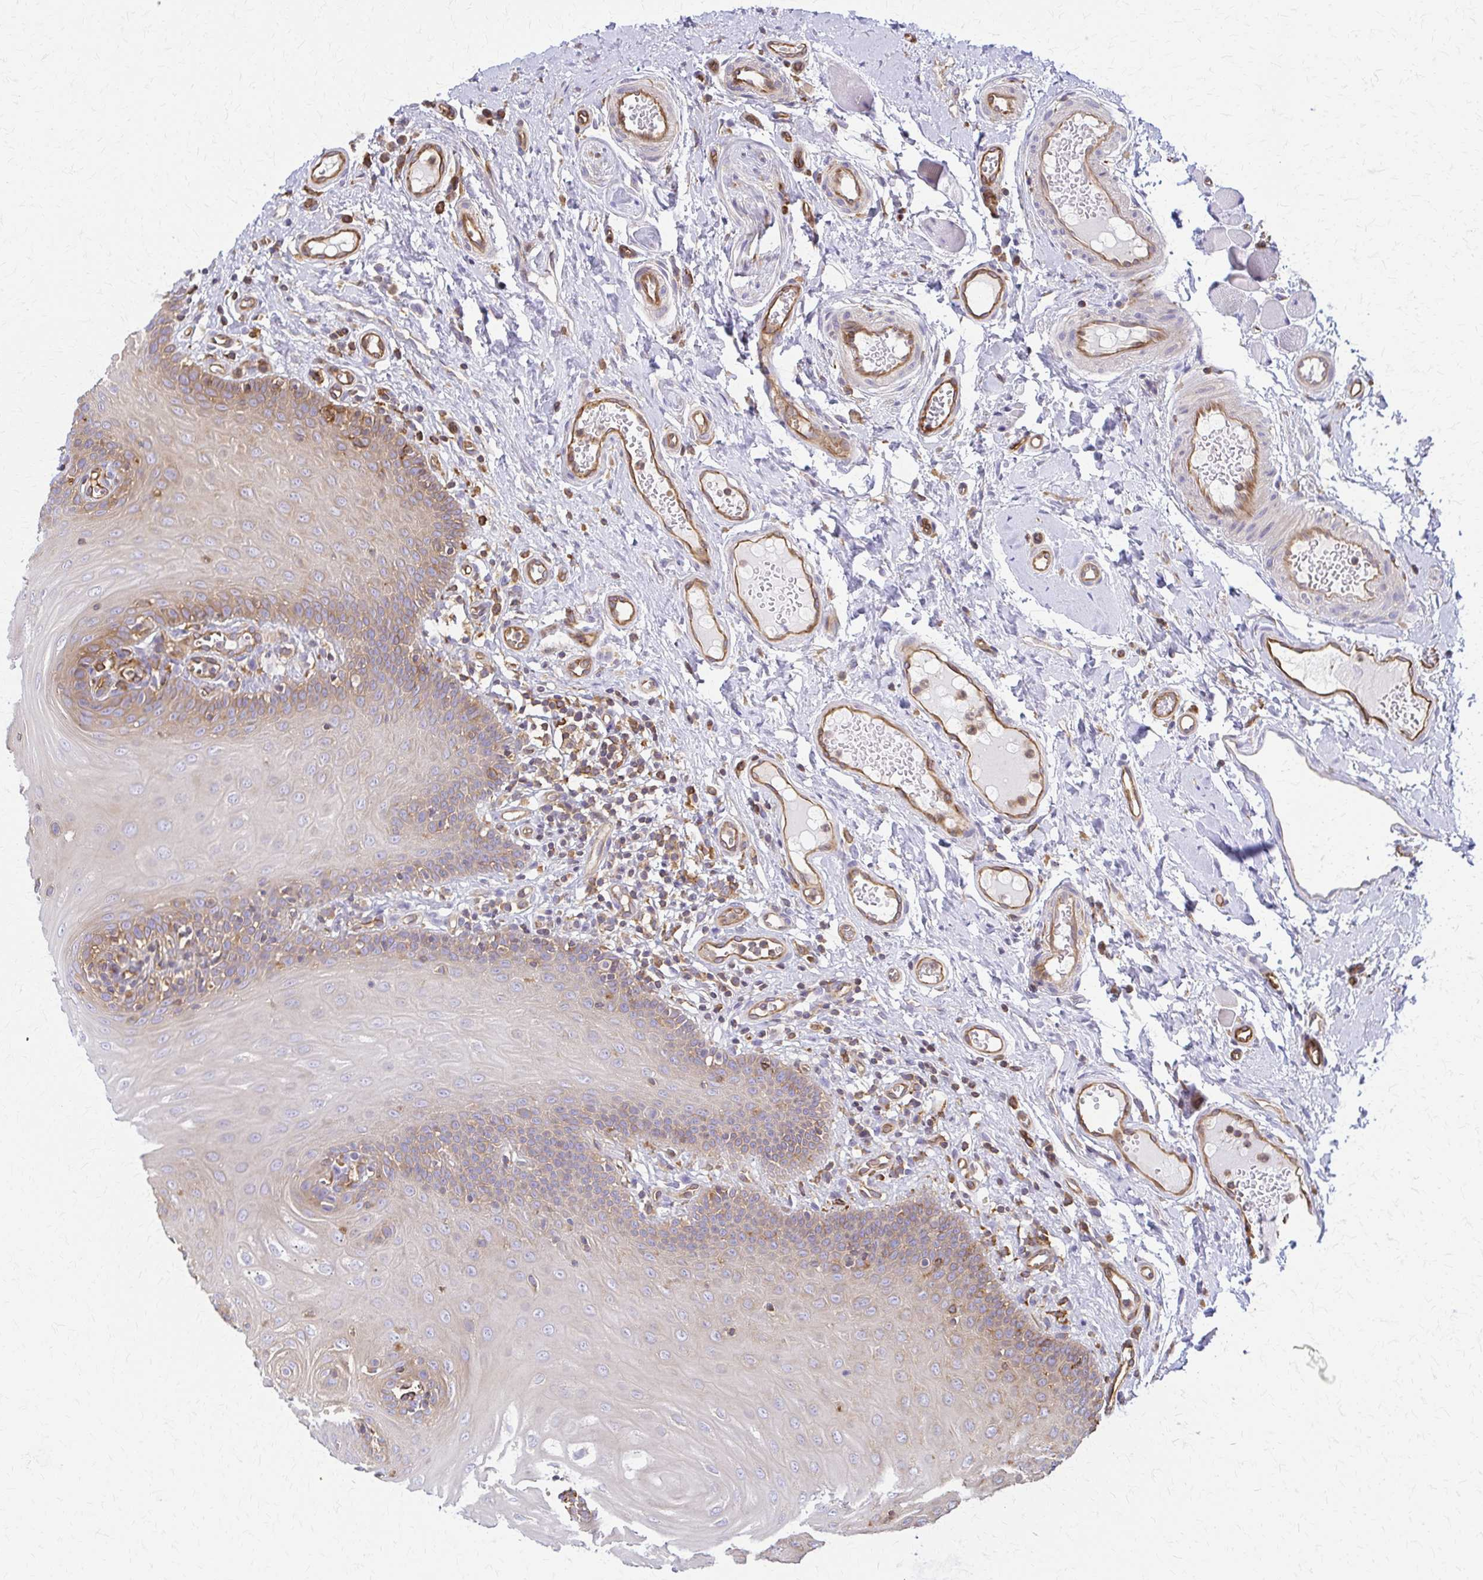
{"staining": {"intensity": "moderate", "quantity": "25%-75%", "location": "cytoplasmic/membranous"}, "tissue": "oral mucosa", "cell_type": "Squamous epithelial cells", "image_type": "normal", "snomed": [{"axis": "morphology", "description": "Normal tissue, NOS"}, {"axis": "topography", "description": "Oral tissue"}, {"axis": "topography", "description": "Tounge, NOS"}], "caption": "Protein analysis of normal oral mucosa exhibits moderate cytoplasmic/membranous staining in about 25%-75% of squamous epithelial cells. (Brightfield microscopy of DAB IHC at high magnification).", "gene": "WASF2", "patient": {"sex": "female", "age": 58}}